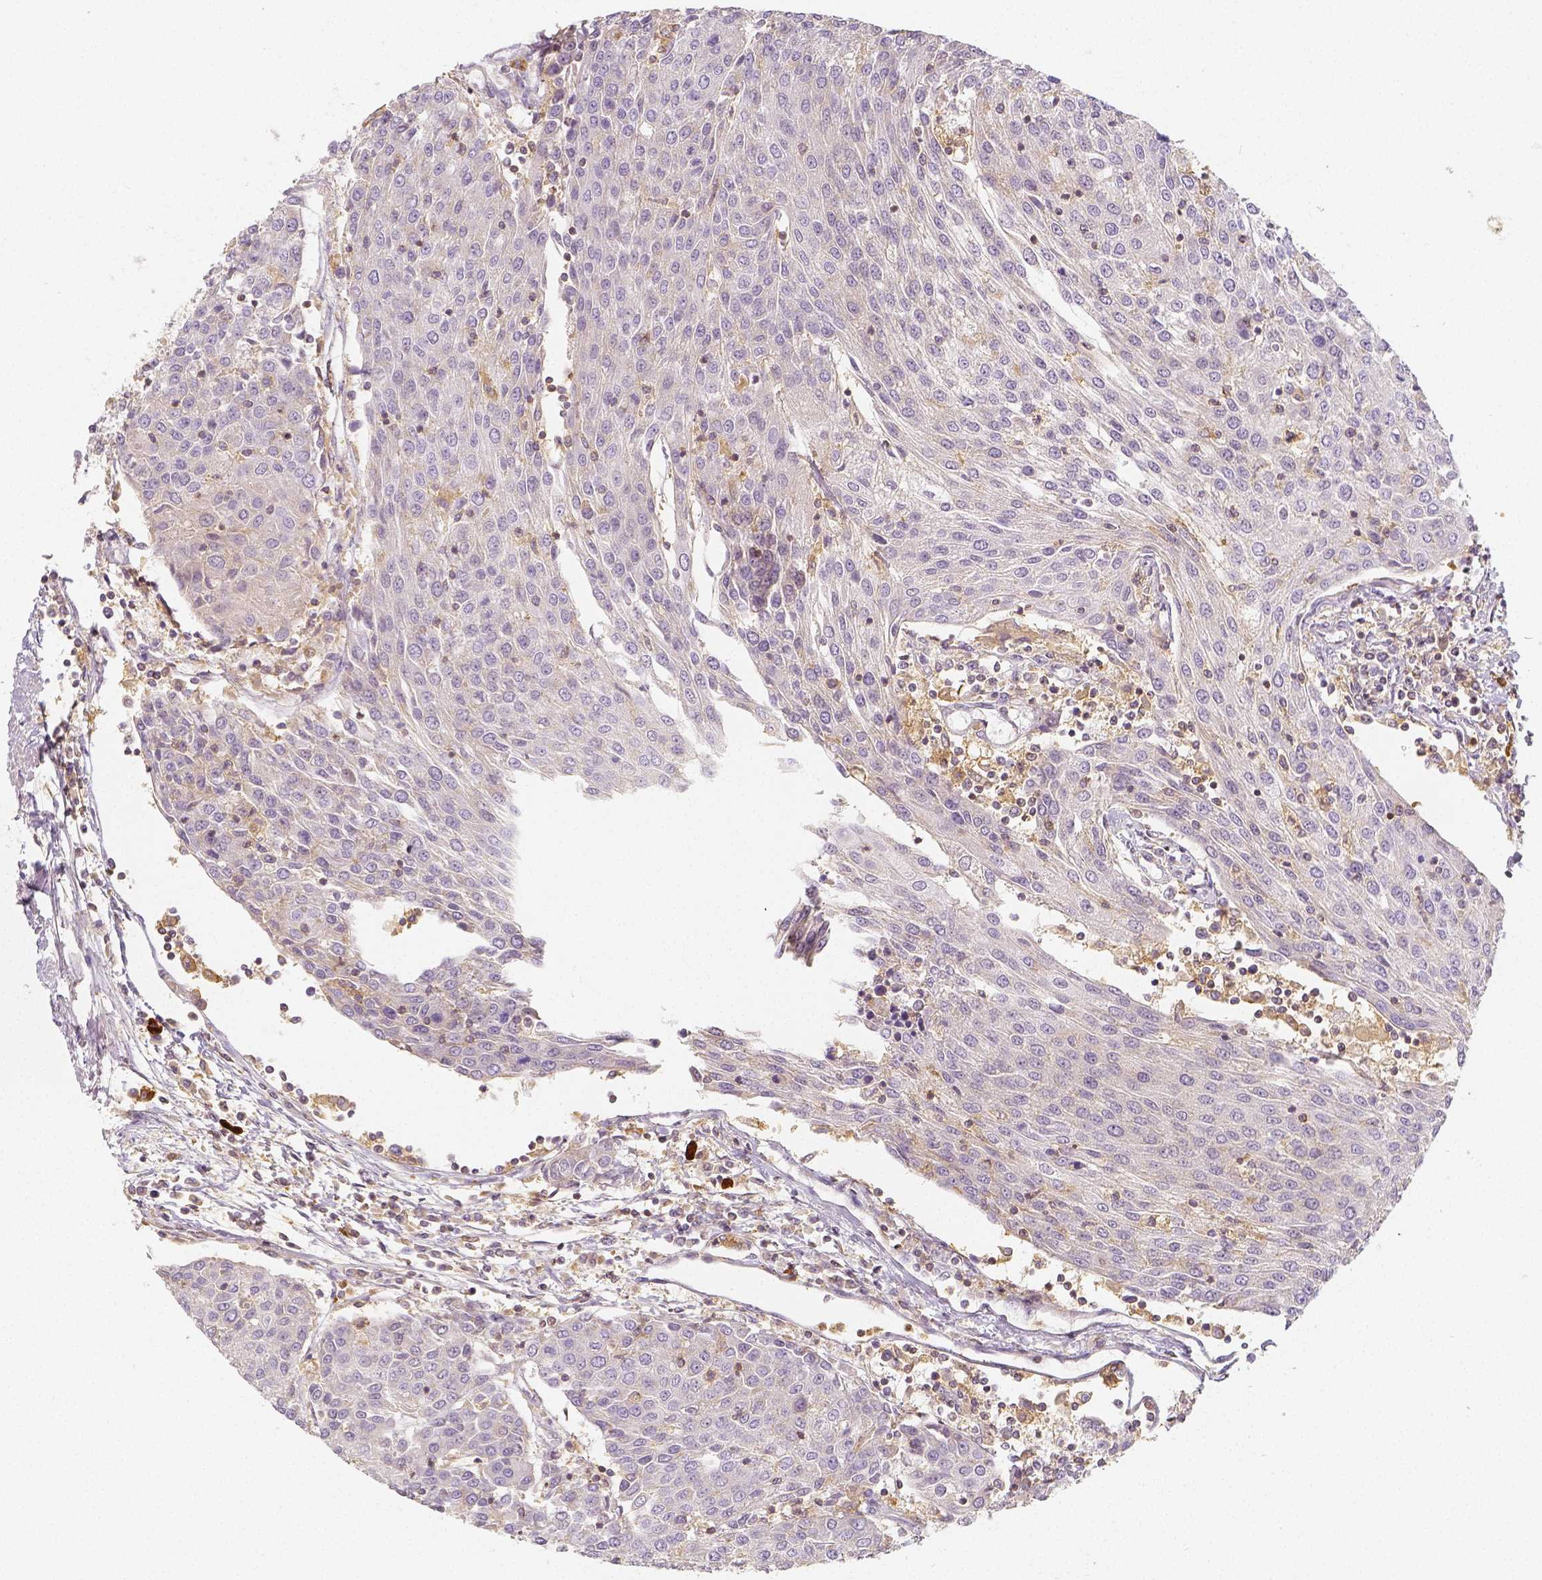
{"staining": {"intensity": "negative", "quantity": "none", "location": "none"}, "tissue": "urothelial cancer", "cell_type": "Tumor cells", "image_type": "cancer", "snomed": [{"axis": "morphology", "description": "Urothelial carcinoma, High grade"}, {"axis": "topography", "description": "Urinary bladder"}], "caption": "Tumor cells are negative for brown protein staining in high-grade urothelial carcinoma.", "gene": "PTPRJ", "patient": {"sex": "female", "age": 85}}